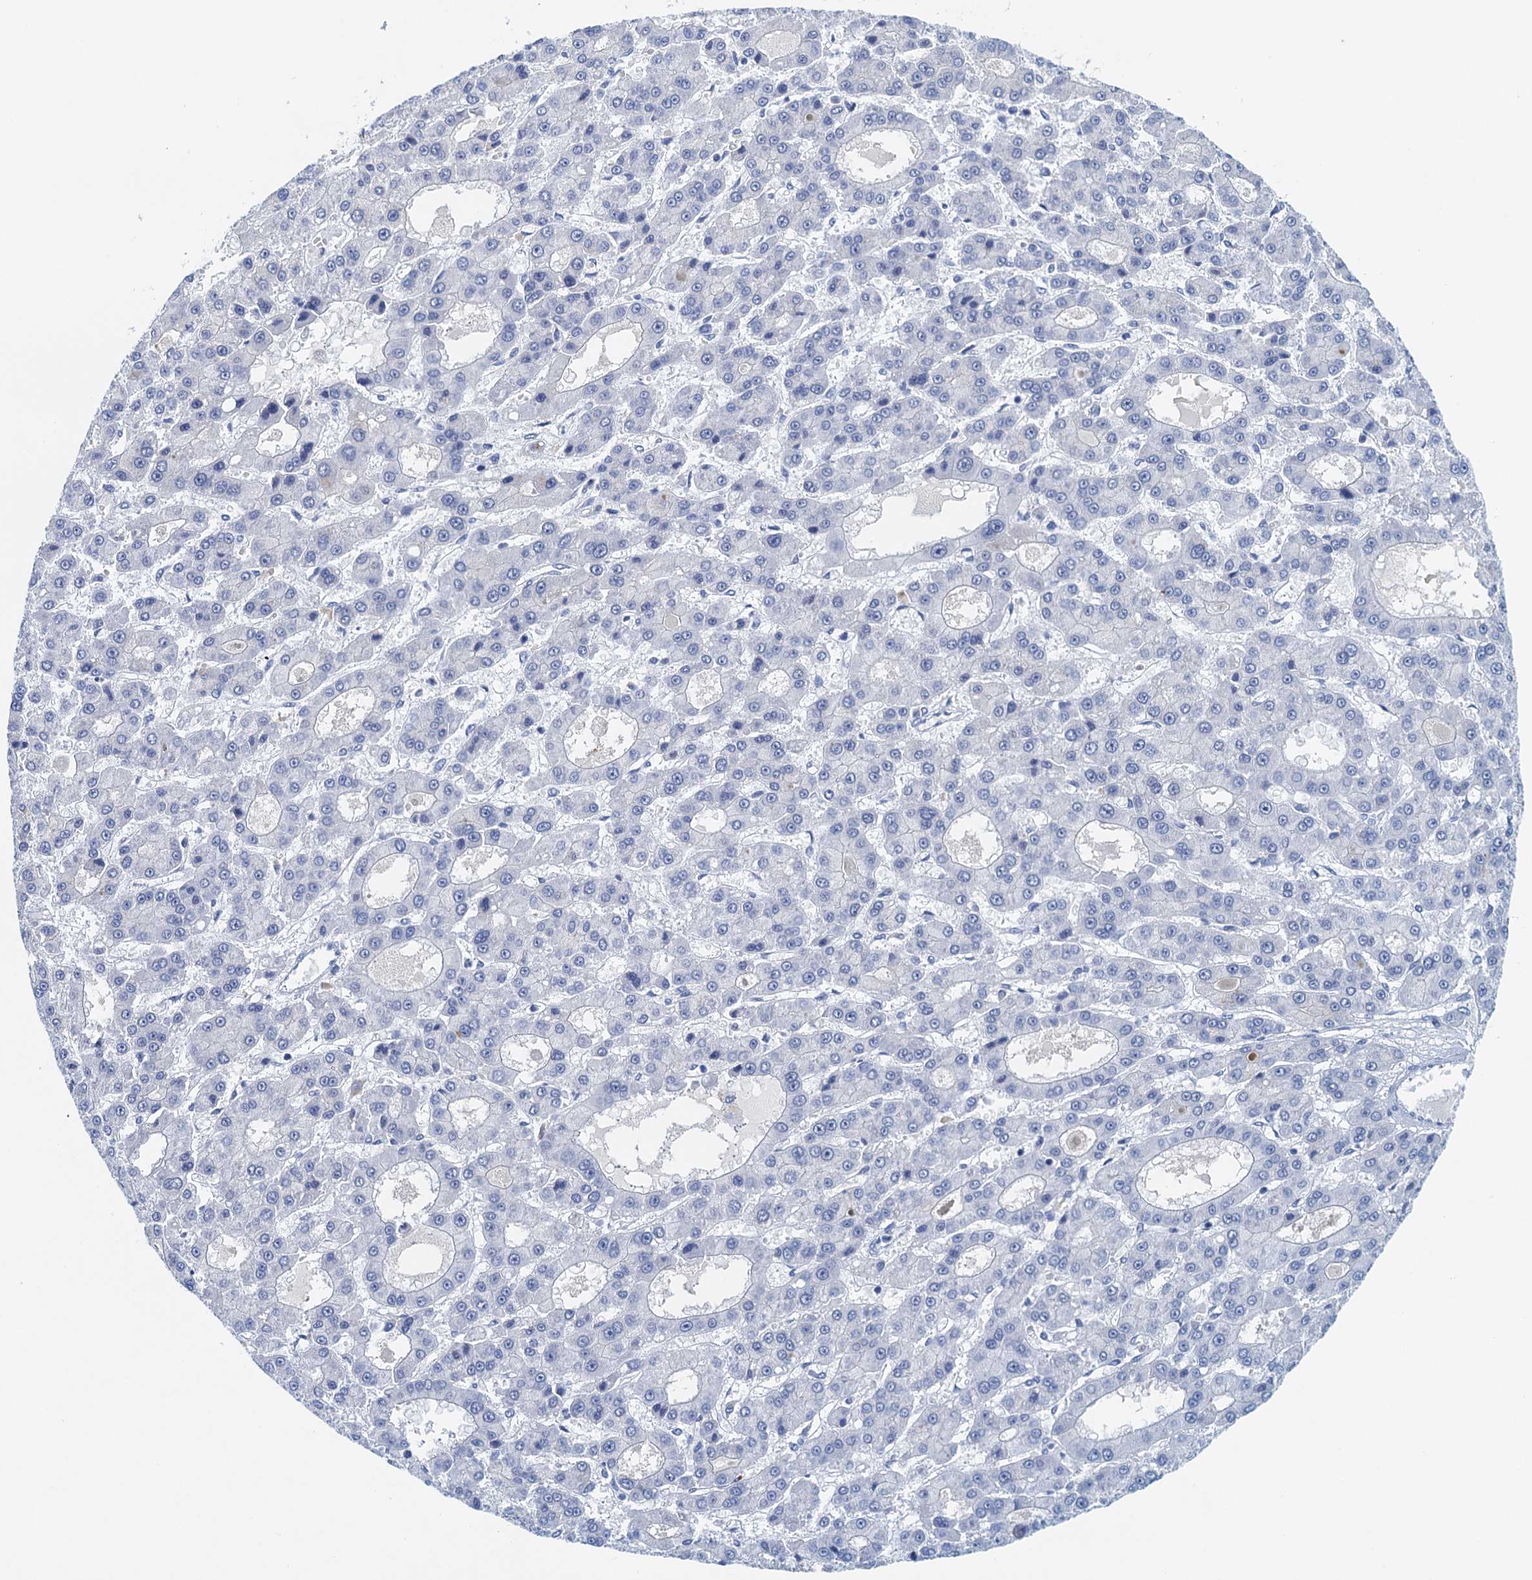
{"staining": {"intensity": "negative", "quantity": "none", "location": "none"}, "tissue": "liver cancer", "cell_type": "Tumor cells", "image_type": "cancer", "snomed": [{"axis": "morphology", "description": "Carcinoma, Hepatocellular, NOS"}, {"axis": "topography", "description": "Liver"}], "caption": "A photomicrograph of human liver cancer is negative for staining in tumor cells.", "gene": "CYP51A1", "patient": {"sex": "male", "age": 70}}